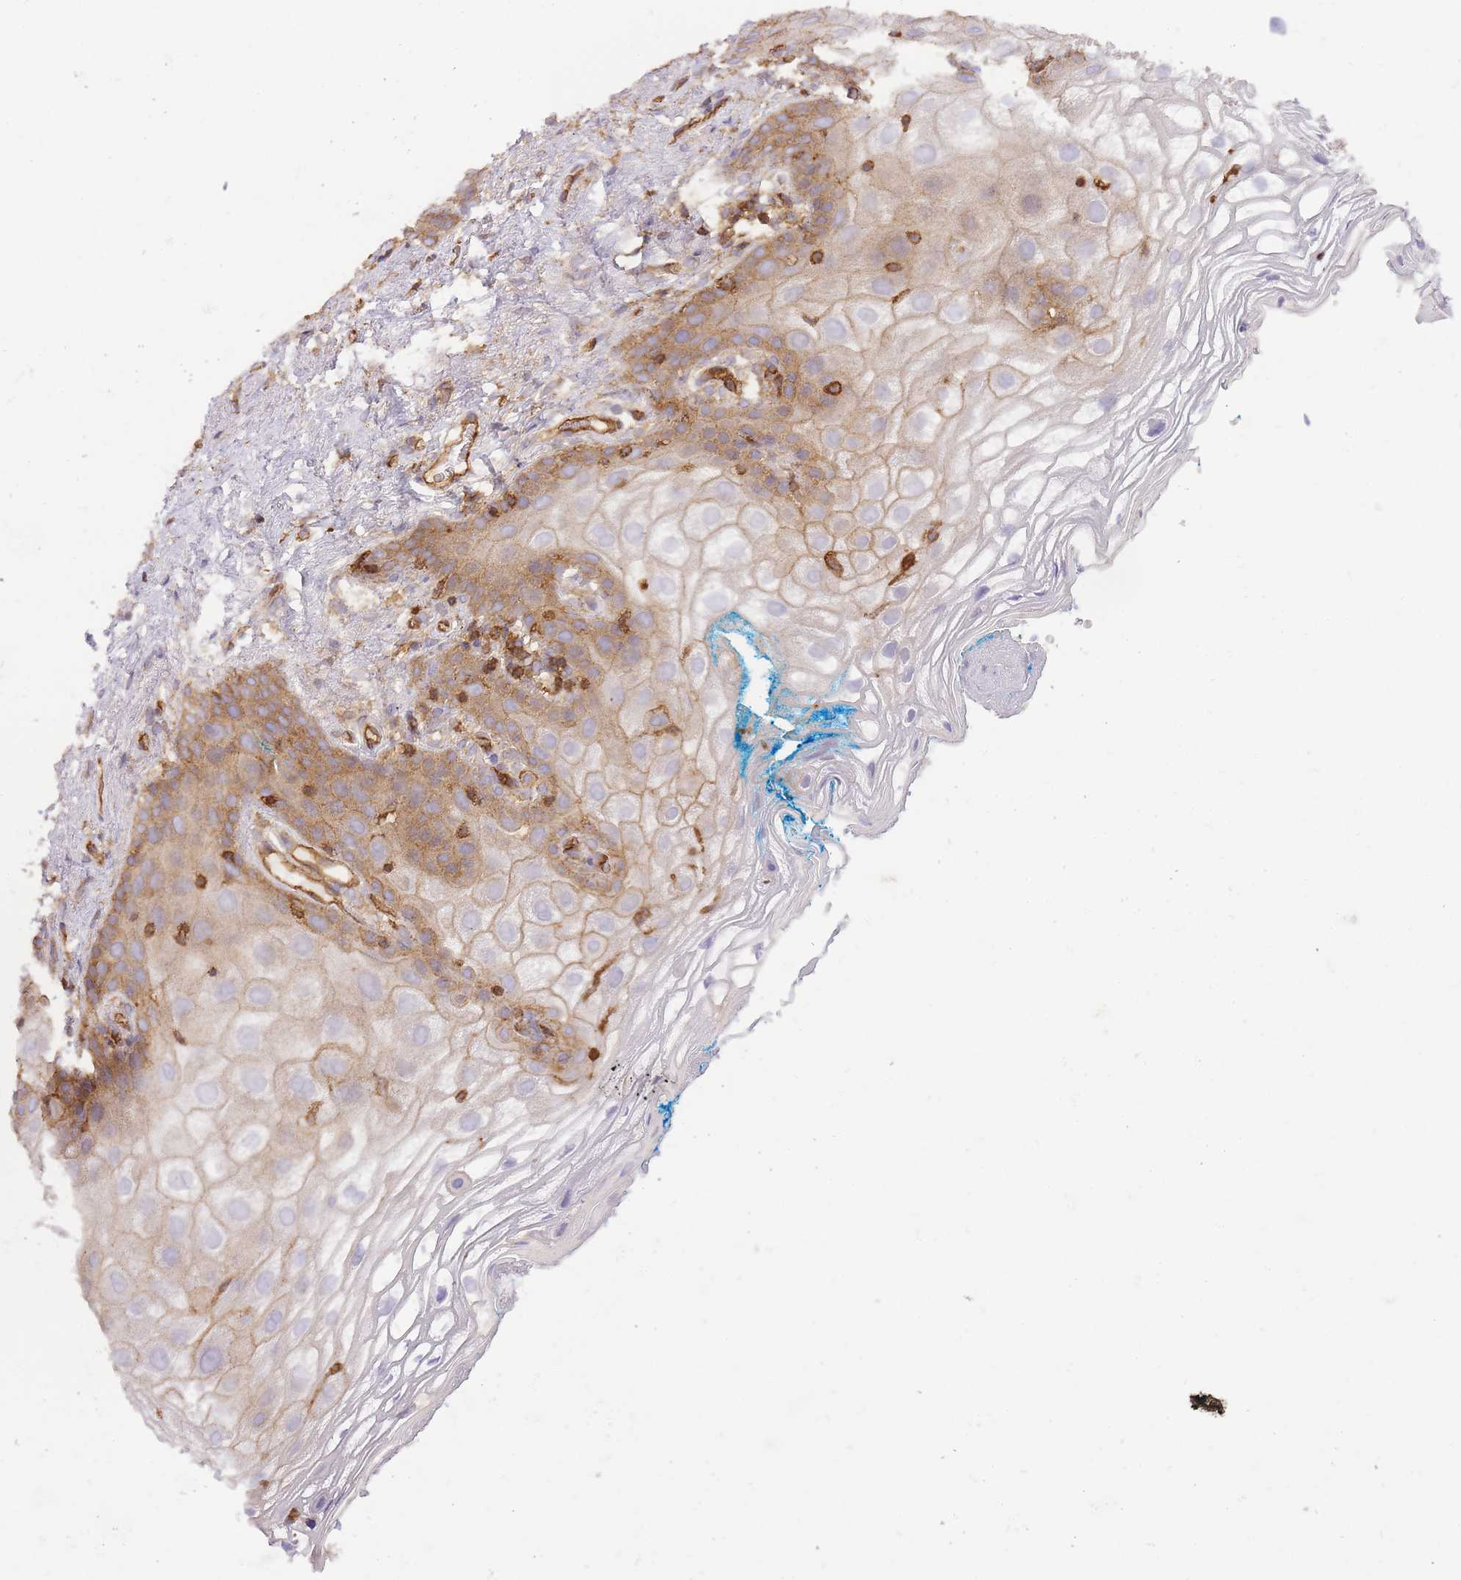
{"staining": {"intensity": "moderate", "quantity": "25%-75%", "location": "cytoplasmic/membranous"}, "tissue": "vagina", "cell_type": "Squamous epithelial cells", "image_type": "normal", "snomed": [{"axis": "morphology", "description": "Normal tissue, NOS"}, {"axis": "topography", "description": "Vagina"}], "caption": "Moderate cytoplasmic/membranous protein expression is present in approximately 25%-75% of squamous epithelial cells in vagina.", "gene": "MSN", "patient": {"sex": "female", "age": 68}}